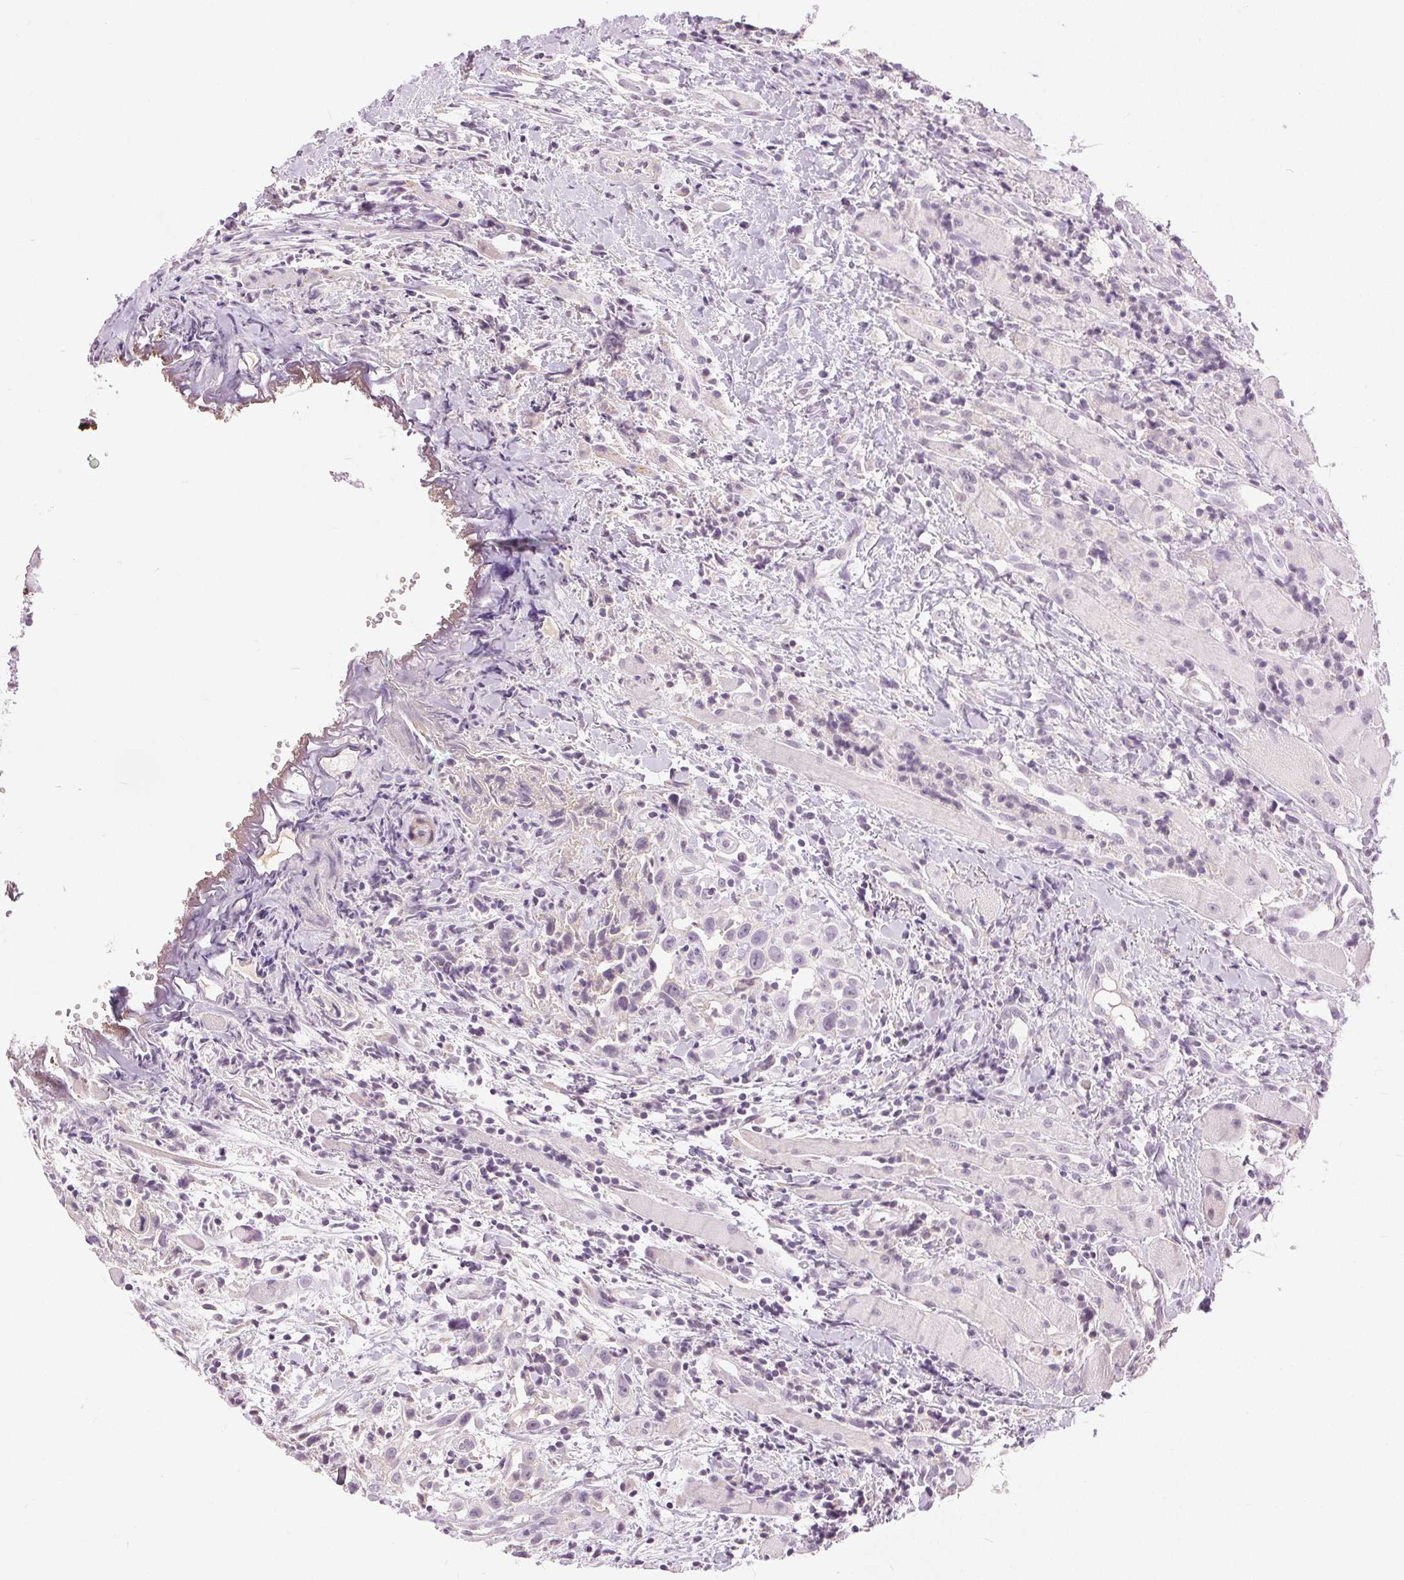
{"staining": {"intensity": "weak", "quantity": "<25%", "location": "cytoplasmic/membranous"}, "tissue": "head and neck cancer", "cell_type": "Tumor cells", "image_type": "cancer", "snomed": [{"axis": "morphology", "description": "Squamous cell carcinoma, NOS"}, {"axis": "topography", "description": "Head-Neck"}], "caption": "Squamous cell carcinoma (head and neck) was stained to show a protein in brown. There is no significant expression in tumor cells. (DAB IHC with hematoxylin counter stain).", "gene": "DSG3", "patient": {"sex": "female", "age": 95}}